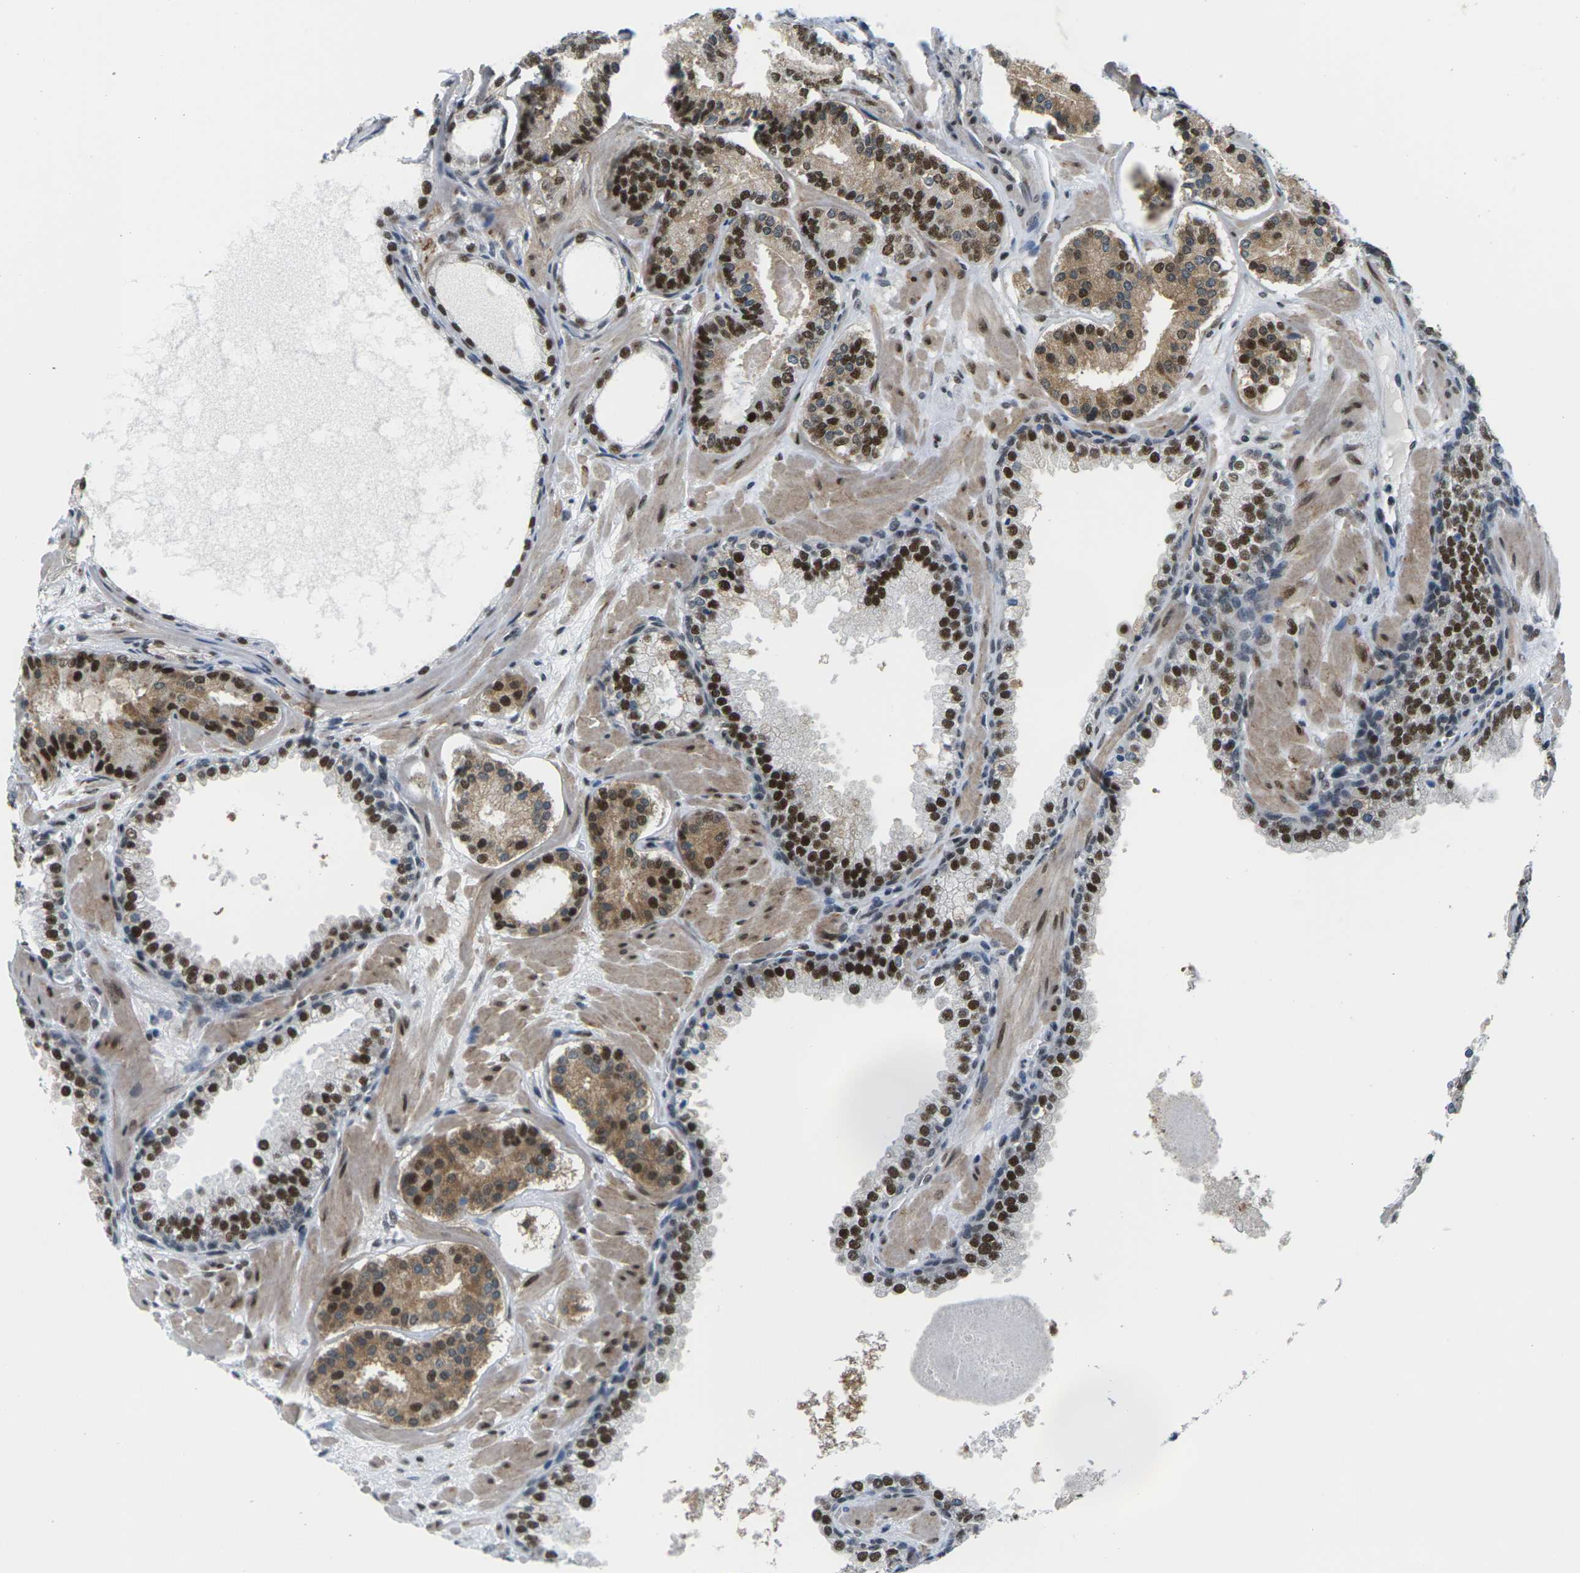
{"staining": {"intensity": "strong", "quantity": "25%-75%", "location": "nuclear"}, "tissue": "prostate cancer", "cell_type": "Tumor cells", "image_type": "cancer", "snomed": [{"axis": "morphology", "description": "Adenocarcinoma, Low grade"}, {"axis": "topography", "description": "Prostate"}], "caption": "There is high levels of strong nuclear expression in tumor cells of adenocarcinoma (low-grade) (prostate), as demonstrated by immunohistochemical staining (brown color).", "gene": "PSME3", "patient": {"sex": "male", "age": 63}}